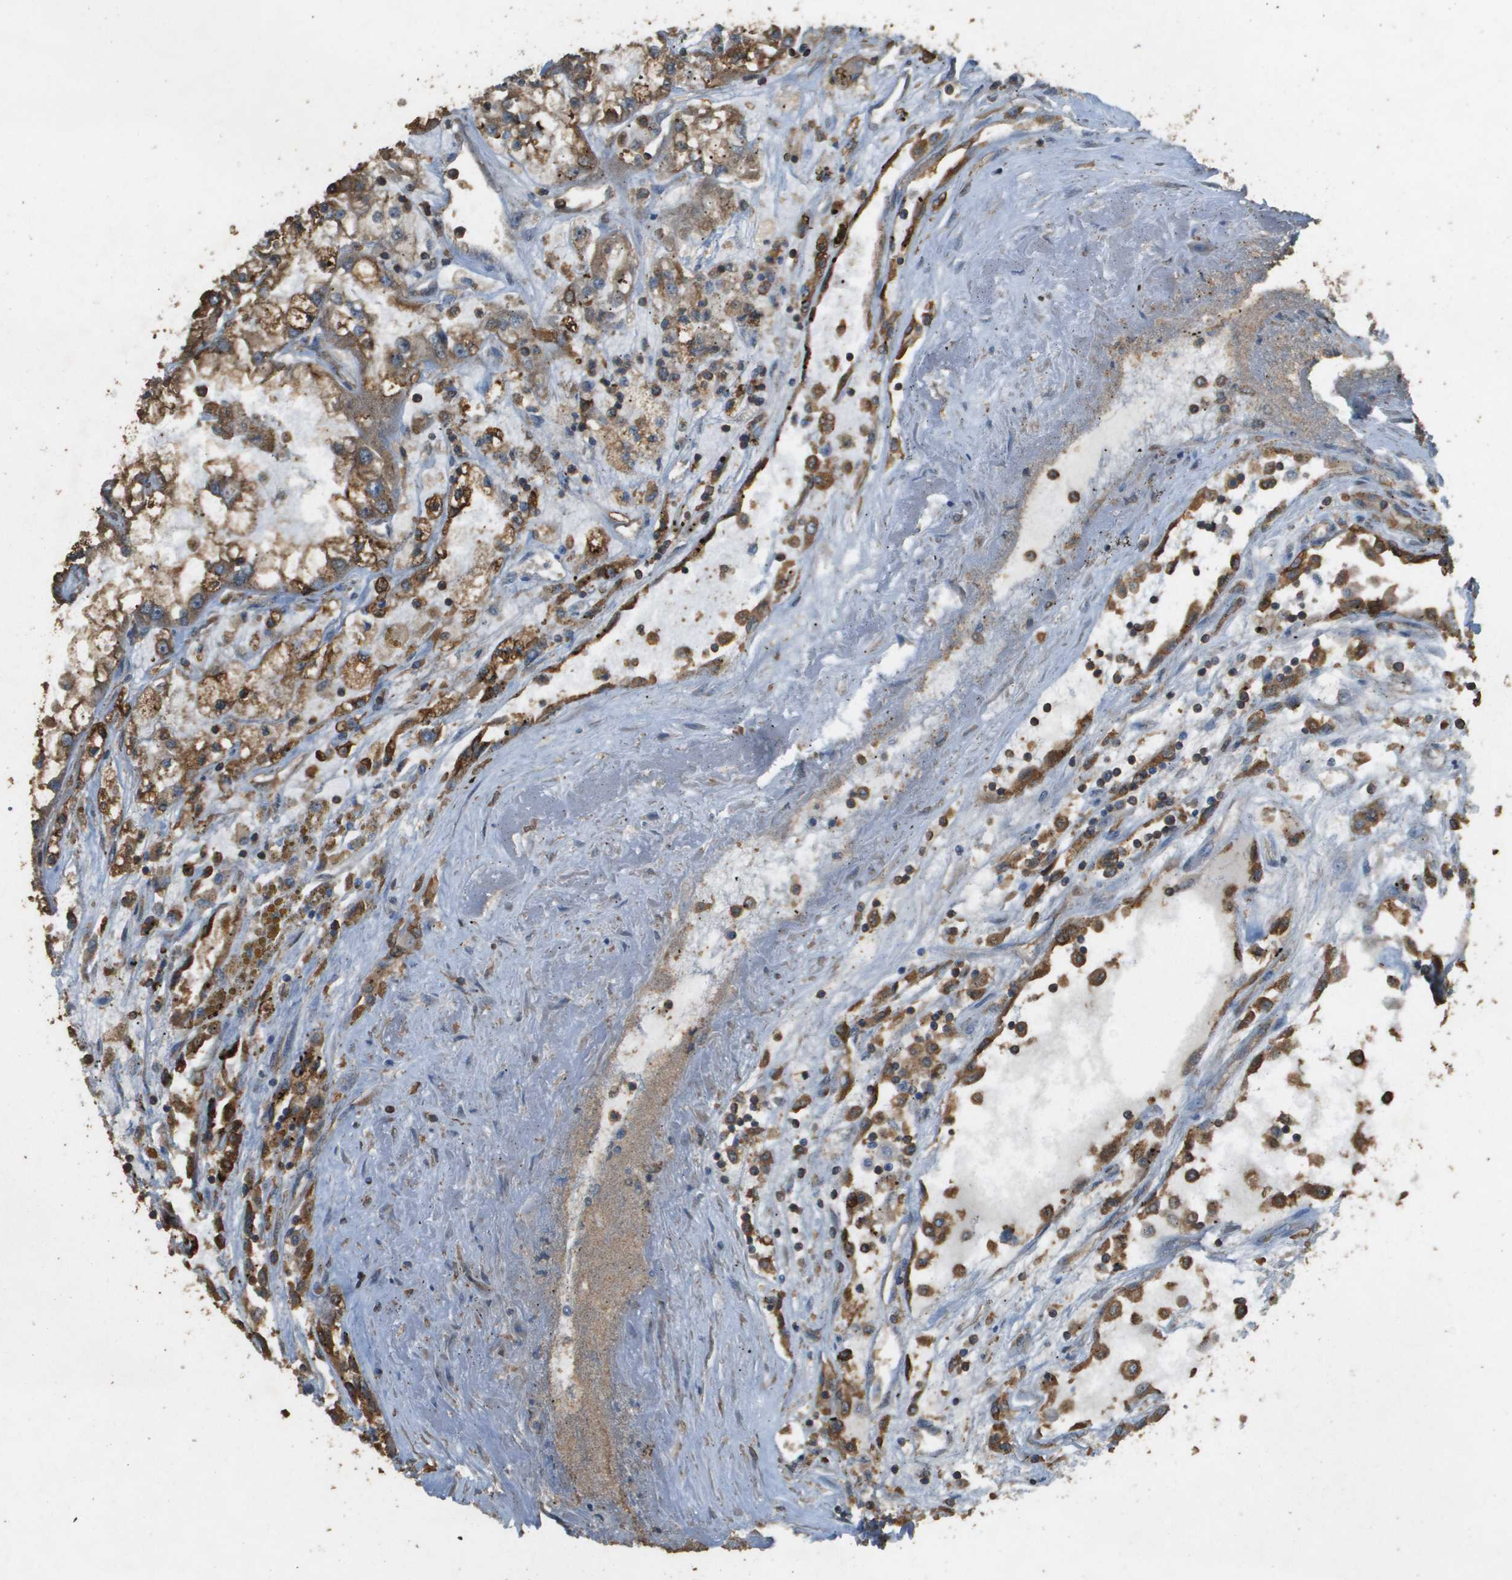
{"staining": {"intensity": "moderate", "quantity": ">75%", "location": "cytoplasmic/membranous"}, "tissue": "renal cancer", "cell_type": "Tumor cells", "image_type": "cancer", "snomed": [{"axis": "morphology", "description": "Adenocarcinoma, NOS"}, {"axis": "topography", "description": "Kidney"}], "caption": "An immunohistochemistry (IHC) photomicrograph of neoplastic tissue is shown. Protein staining in brown shows moderate cytoplasmic/membranous positivity in adenocarcinoma (renal) within tumor cells. The staining is performed using DAB (3,3'-diaminobenzidine) brown chromogen to label protein expression. The nuclei are counter-stained blue using hematoxylin.", "gene": "MS4A7", "patient": {"sex": "female", "age": 52}}